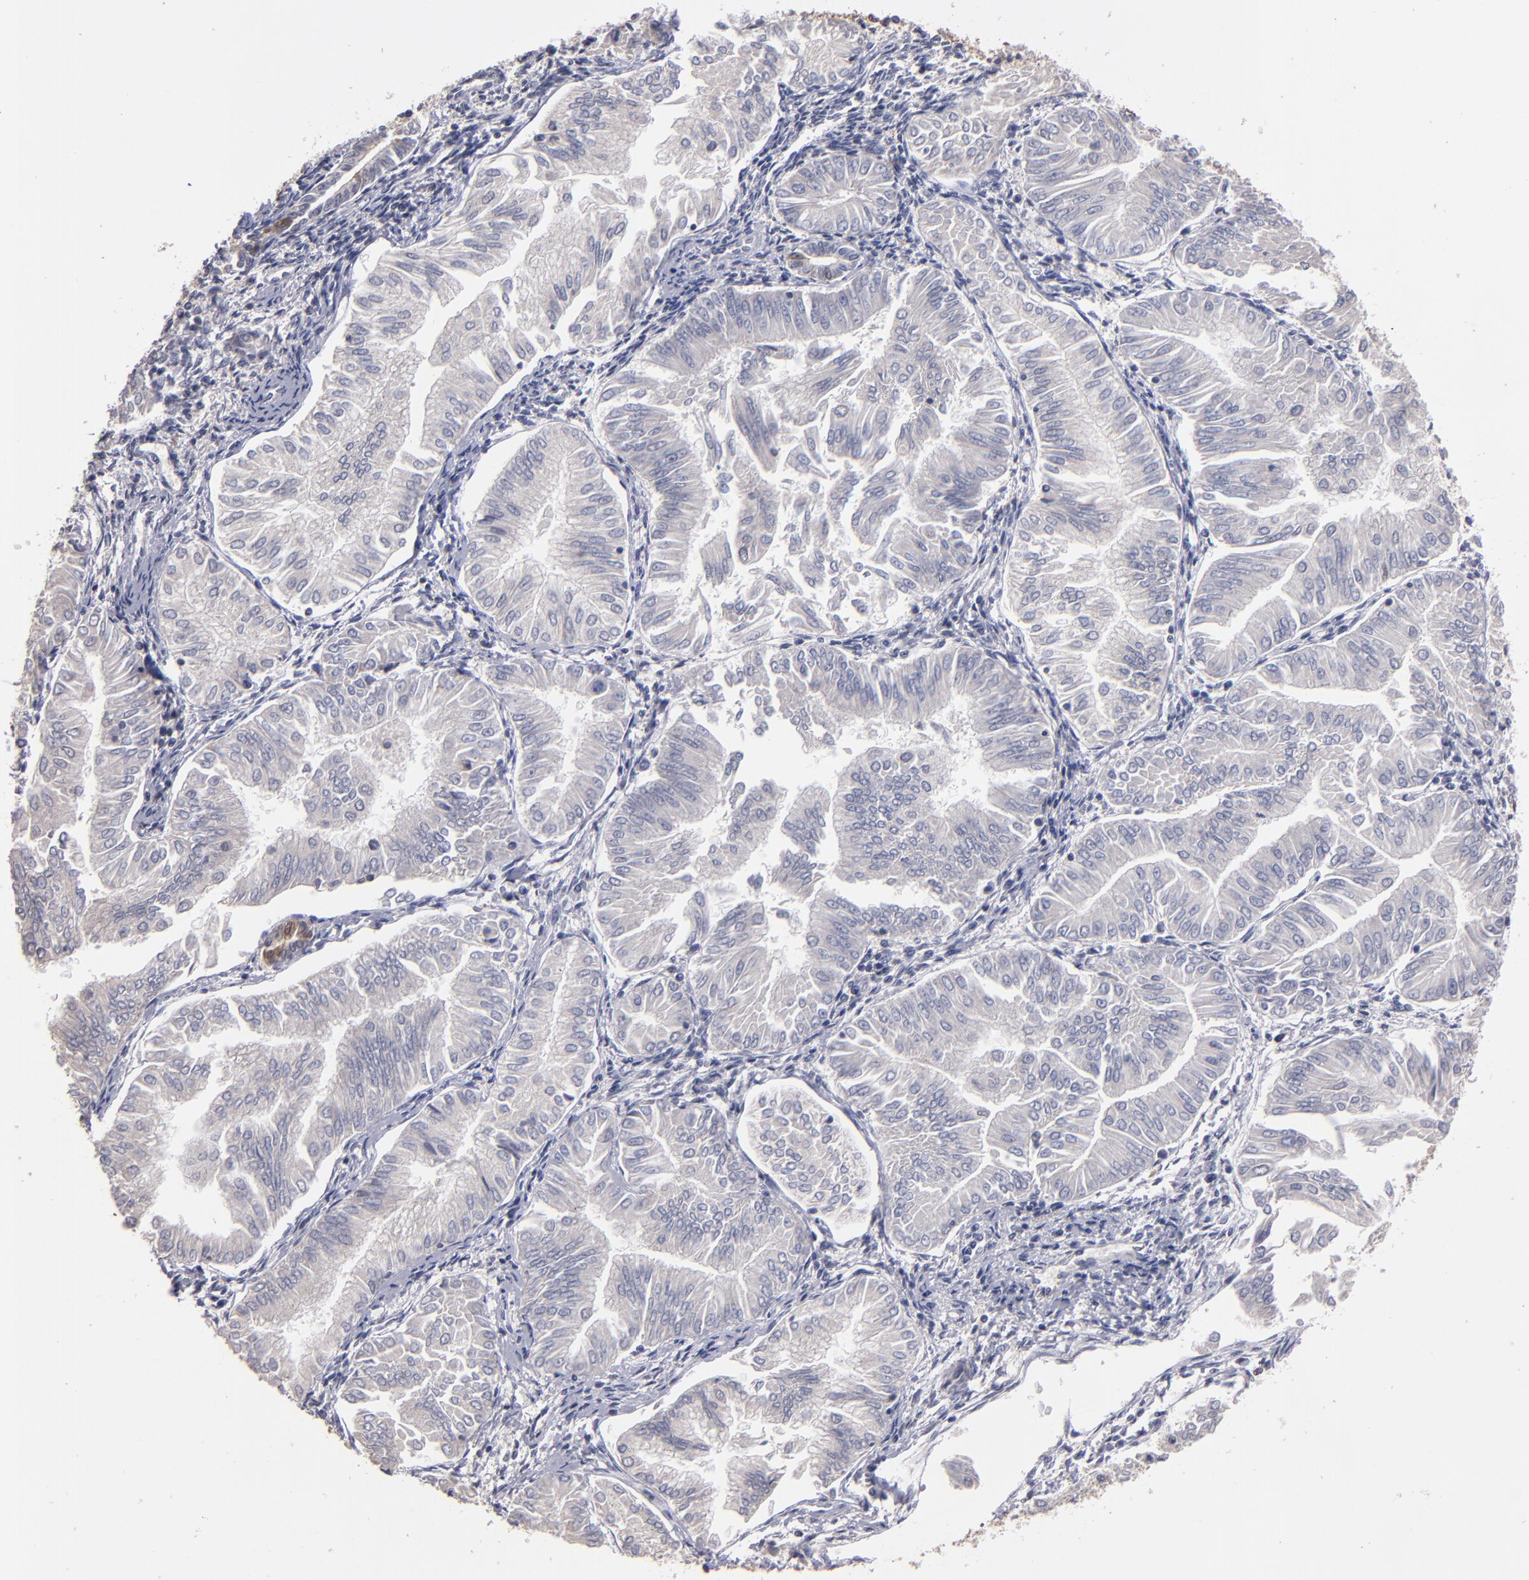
{"staining": {"intensity": "negative", "quantity": "none", "location": "none"}, "tissue": "endometrial cancer", "cell_type": "Tumor cells", "image_type": "cancer", "snomed": [{"axis": "morphology", "description": "Adenocarcinoma, NOS"}, {"axis": "topography", "description": "Endometrium"}], "caption": "Immunohistochemistry micrograph of human endometrial adenocarcinoma stained for a protein (brown), which displays no staining in tumor cells. (Stains: DAB immunohistochemistry (IHC) with hematoxylin counter stain, Microscopy: brightfield microscopy at high magnification).", "gene": "S100A1", "patient": {"sex": "female", "age": 53}}